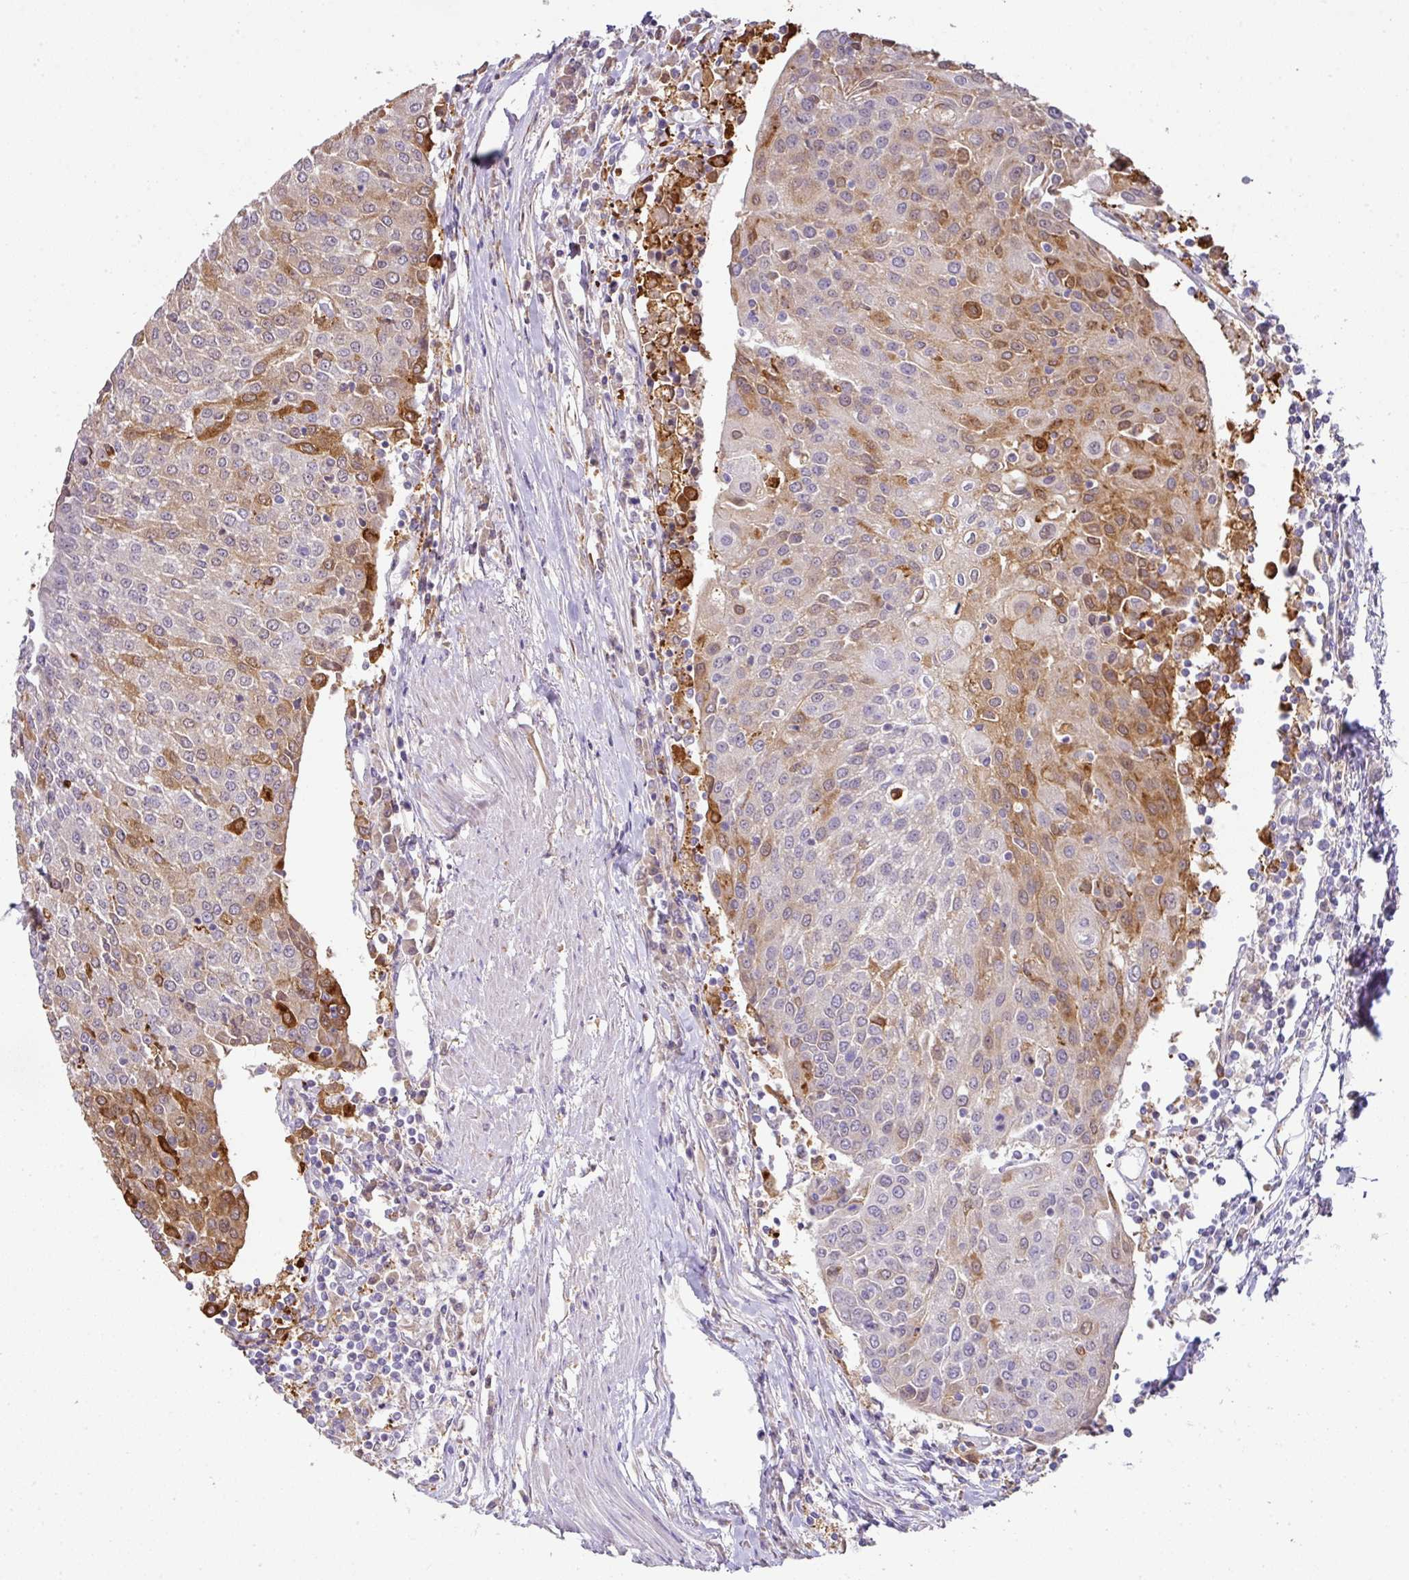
{"staining": {"intensity": "moderate", "quantity": "25%-75%", "location": "cytoplasmic/membranous,nuclear"}, "tissue": "urothelial cancer", "cell_type": "Tumor cells", "image_type": "cancer", "snomed": [{"axis": "morphology", "description": "Urothelial carcinoma, High grade"}, {"axis": "topography", "description": "Urinary bladder"}], "caption": "High-grade urothelial carcinoma was stained to show a protein in brown. There is medium levels of moderate cytoplasmic/membranous and nuclear staining in about 25%-75% of tumor cells.", "gene": "GCNT7", "patient": {"sex": "female", "age": 85}}